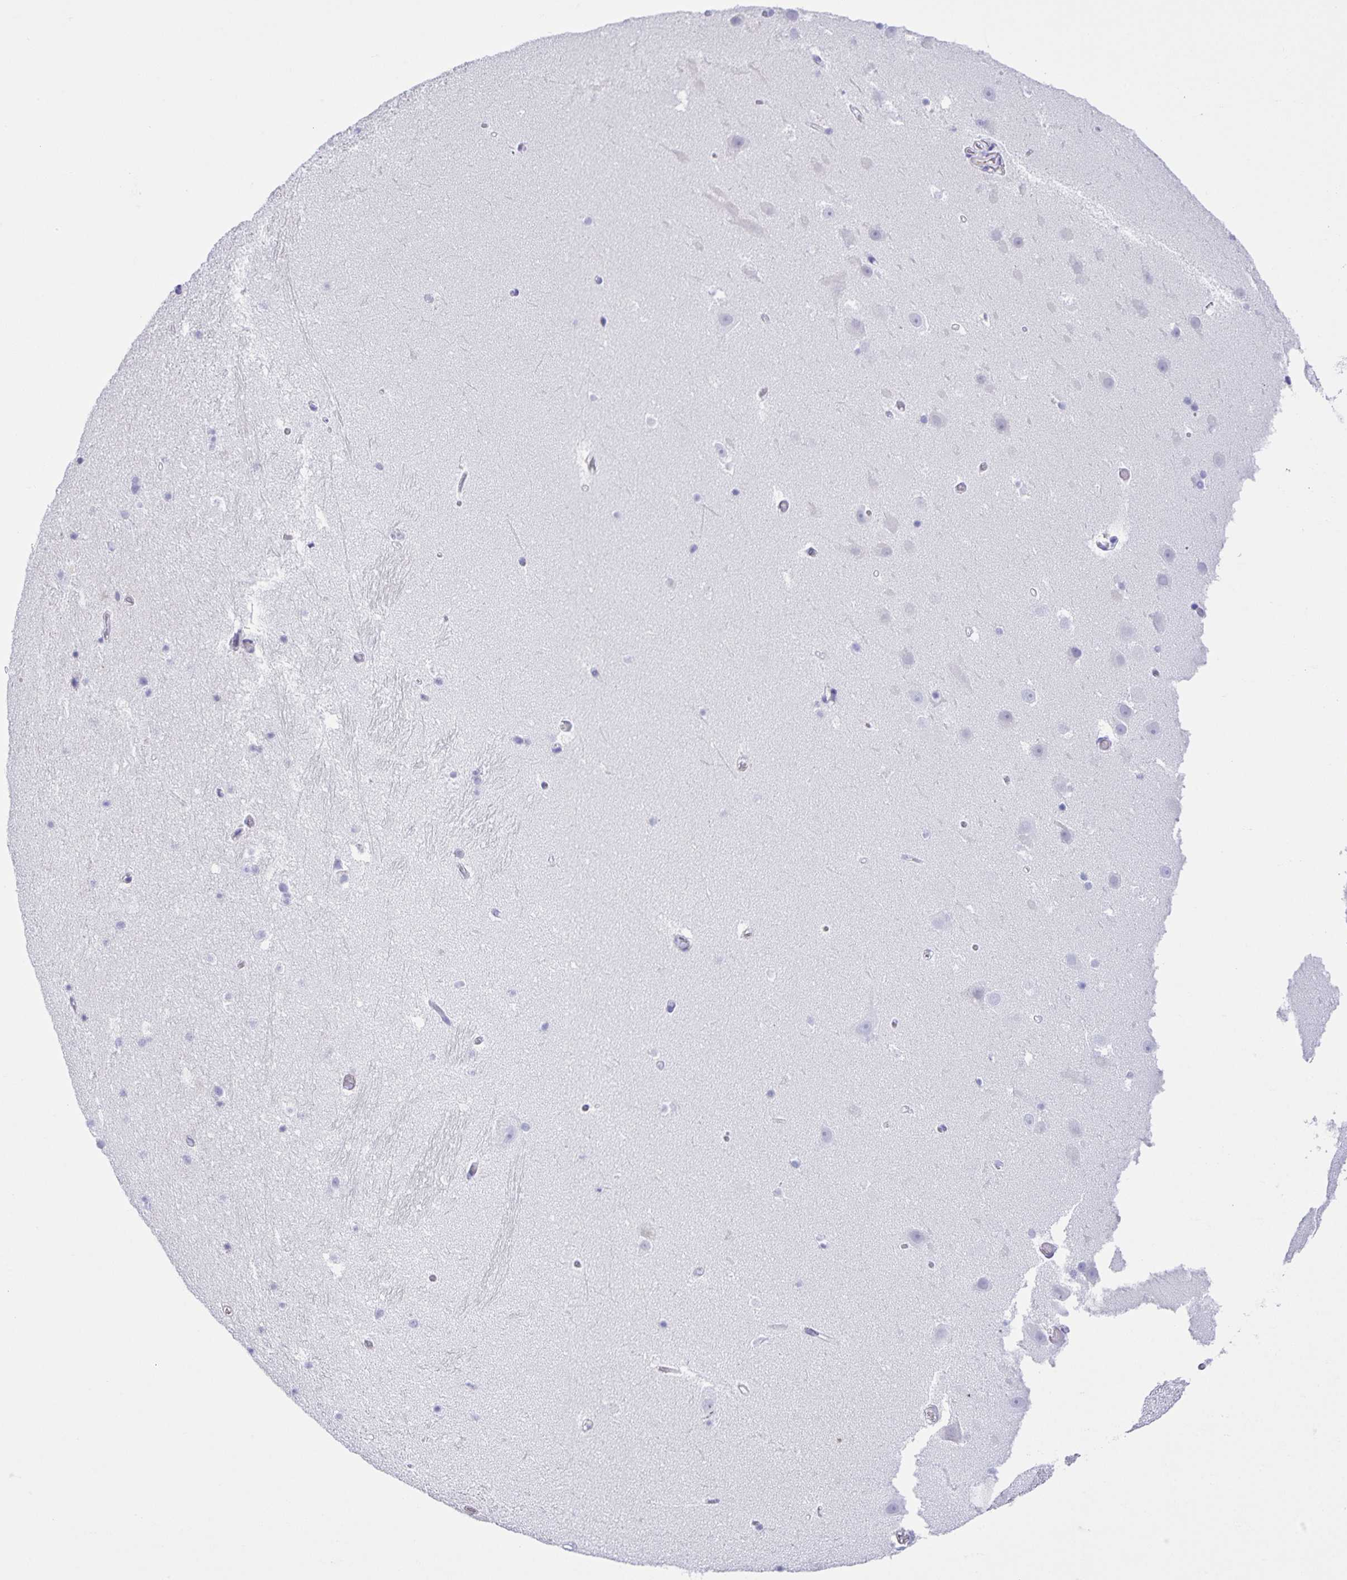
{"staining": {"intensity": "negative", "quantity": "none", "location": "none"}, "tissue": "hippocampus", "cell_type": "Glial cells", "image_type": "normal", "snomed": [{"axis": "morphology", "description": "Normal tissue, NOS"}, {"axis": "topography", "description": "Hippocampus"}], "caption": "Immunohistochemistry micrograph of benign hippocampus: hippocampus stained with DAB (3,3'-diaminobenzidine) exhibits no significant protein positivity in glial cells.", "gene": "UBQLN3", "patient": {"sex": "male", "age": 26}}